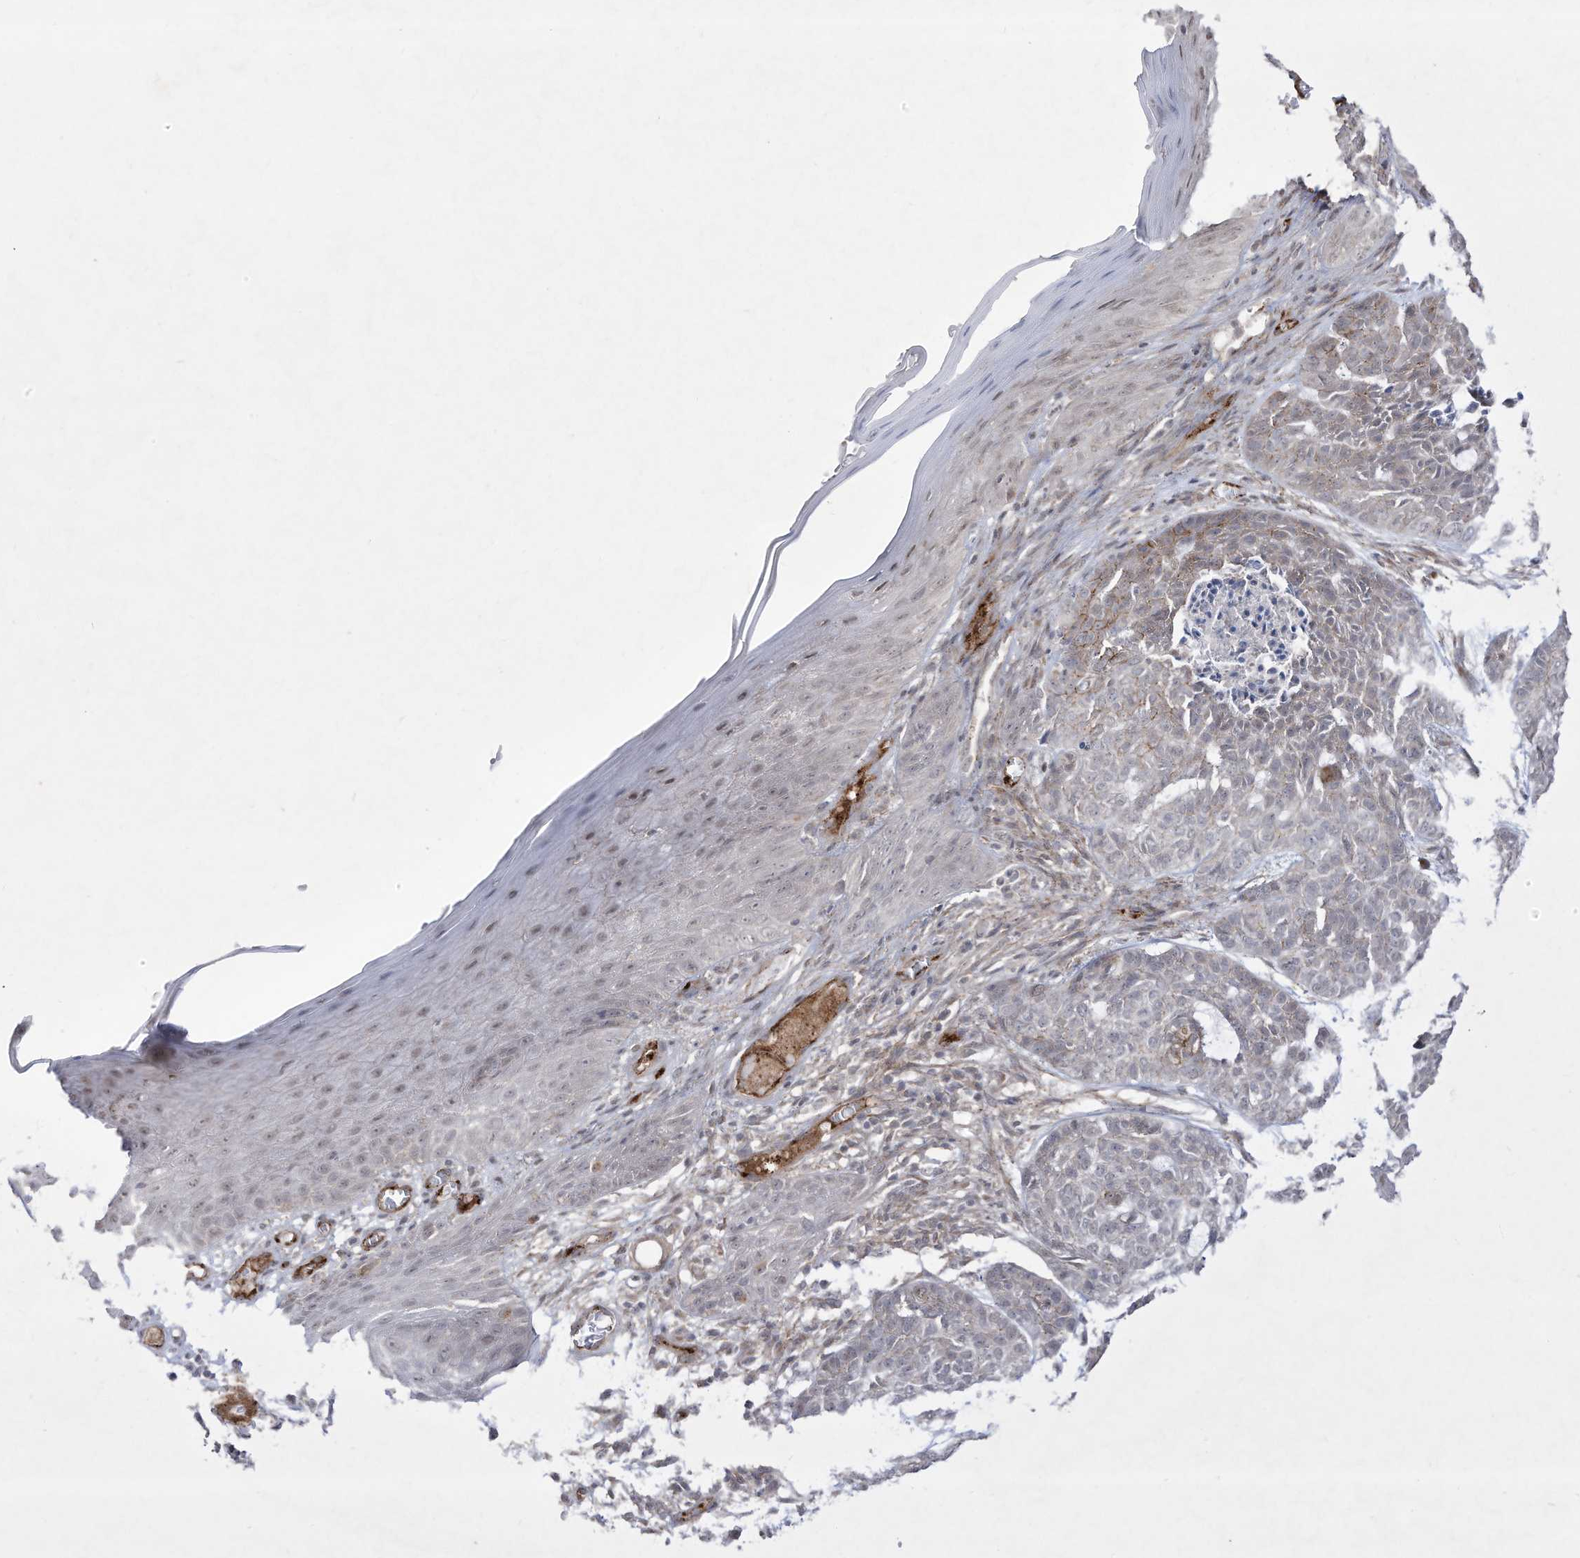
{"staining": {"intensity": "negative", "quantity": "none", "location": "none"}, "tissue": "skin cancer", "cell_type": "Tumor cells", "image_type": "cancer", "snomed": [{"axis": "morphology", "description": "Basal cell carcinoma"}, {"axis": "topography", "description": "Skin"}], "caption": "There is no significant staining in tumor cells of skin cancer.", "gene": "ZGRF1", "patient": {"sex": "female", "age": 64}}